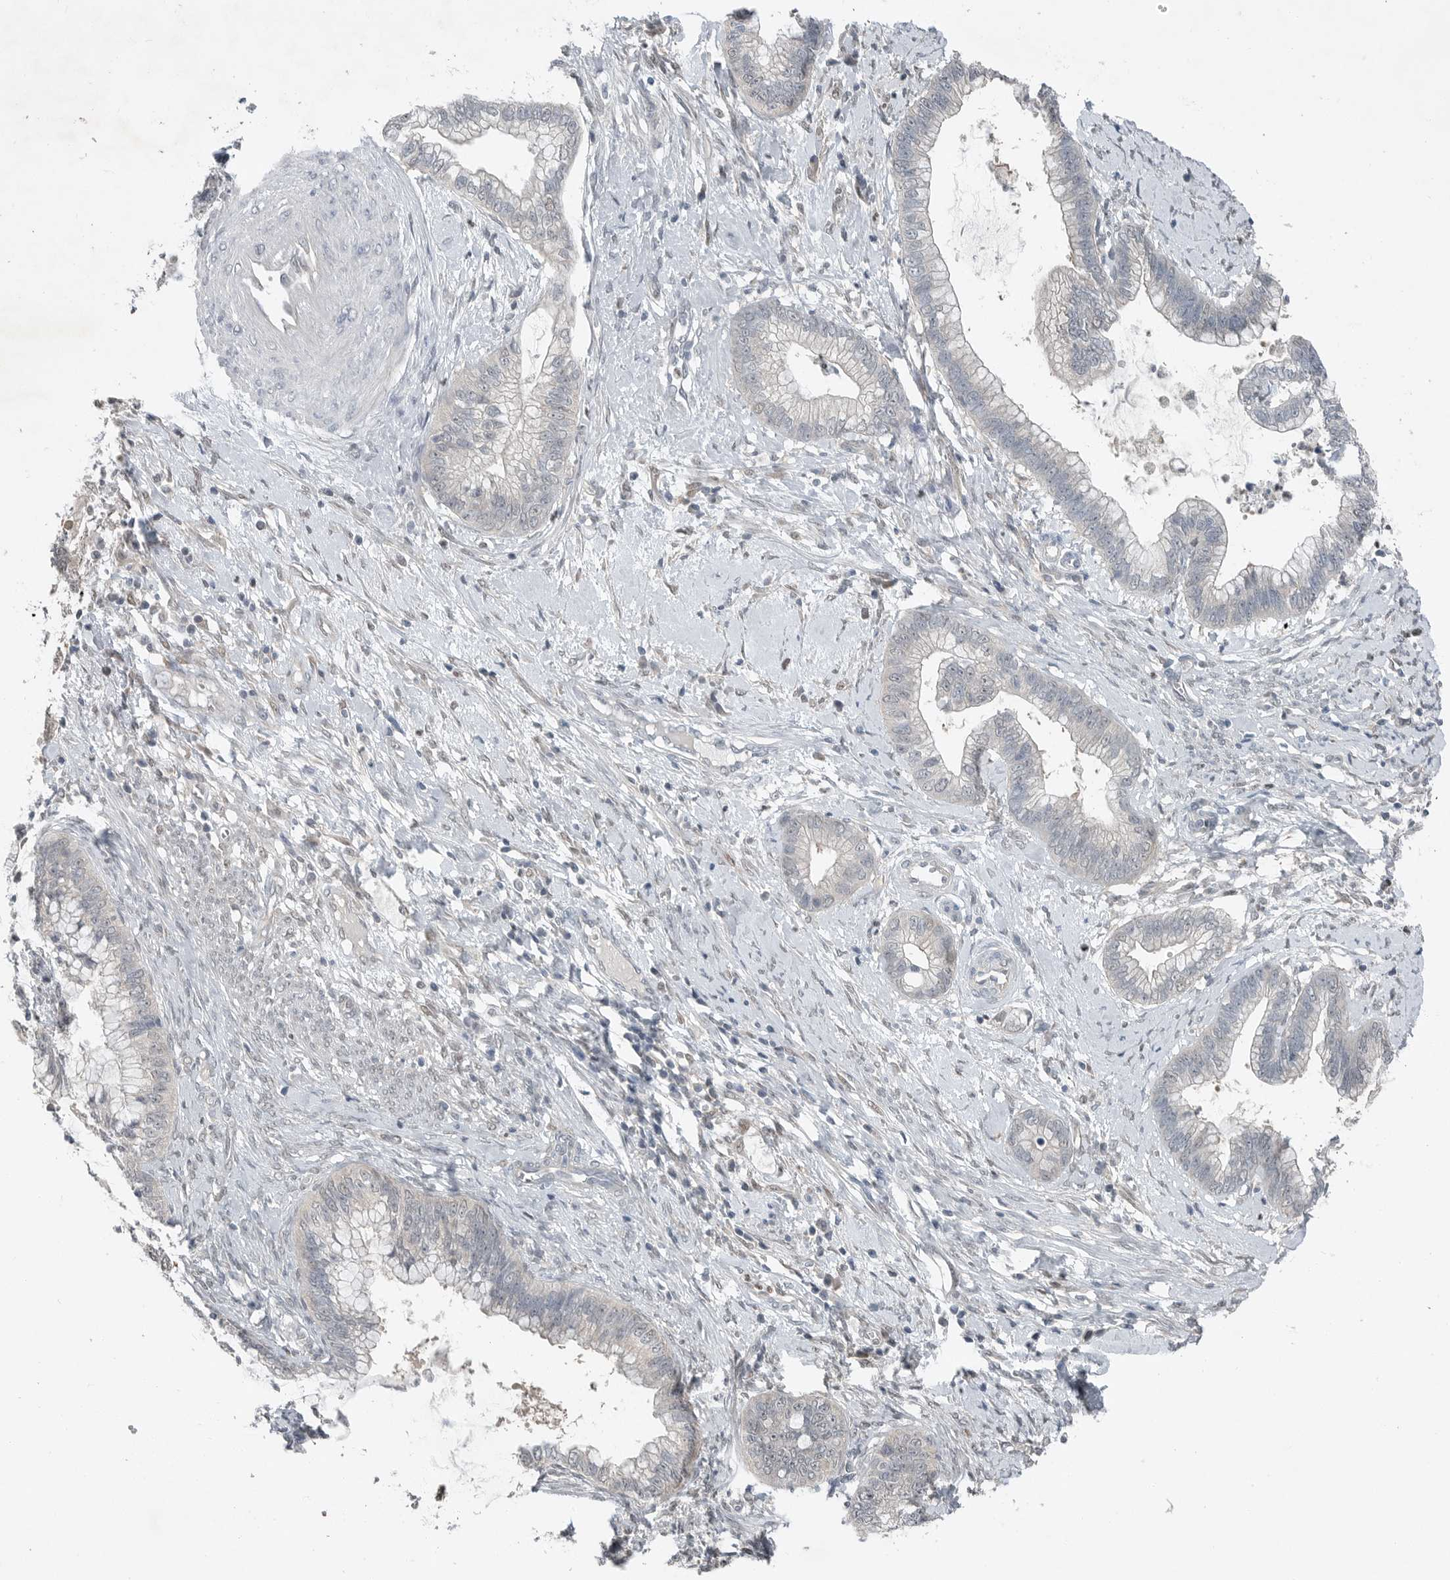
{"staining": {"intensity": "negative", "quantity": "none", "location": "none"}, "tissue": "cervical cancer", "cell_type": "Tumor cells", "image_type": "cancer", "snomed": [{"axis": "morphology", "description": "Adenocarcinoma, NOS"}, {"axis": "topography", "description": "Cervix"}], "caption": "Immunohistochemistry (IHC) photomicrograph of neoplastic tissue: cervical cancer (adenocarcinoma) stained with DAB shows no significant protein staining in tumor cells.", "gene": "MFAP3L", "patient": {"sex": "female", "age": 44}}